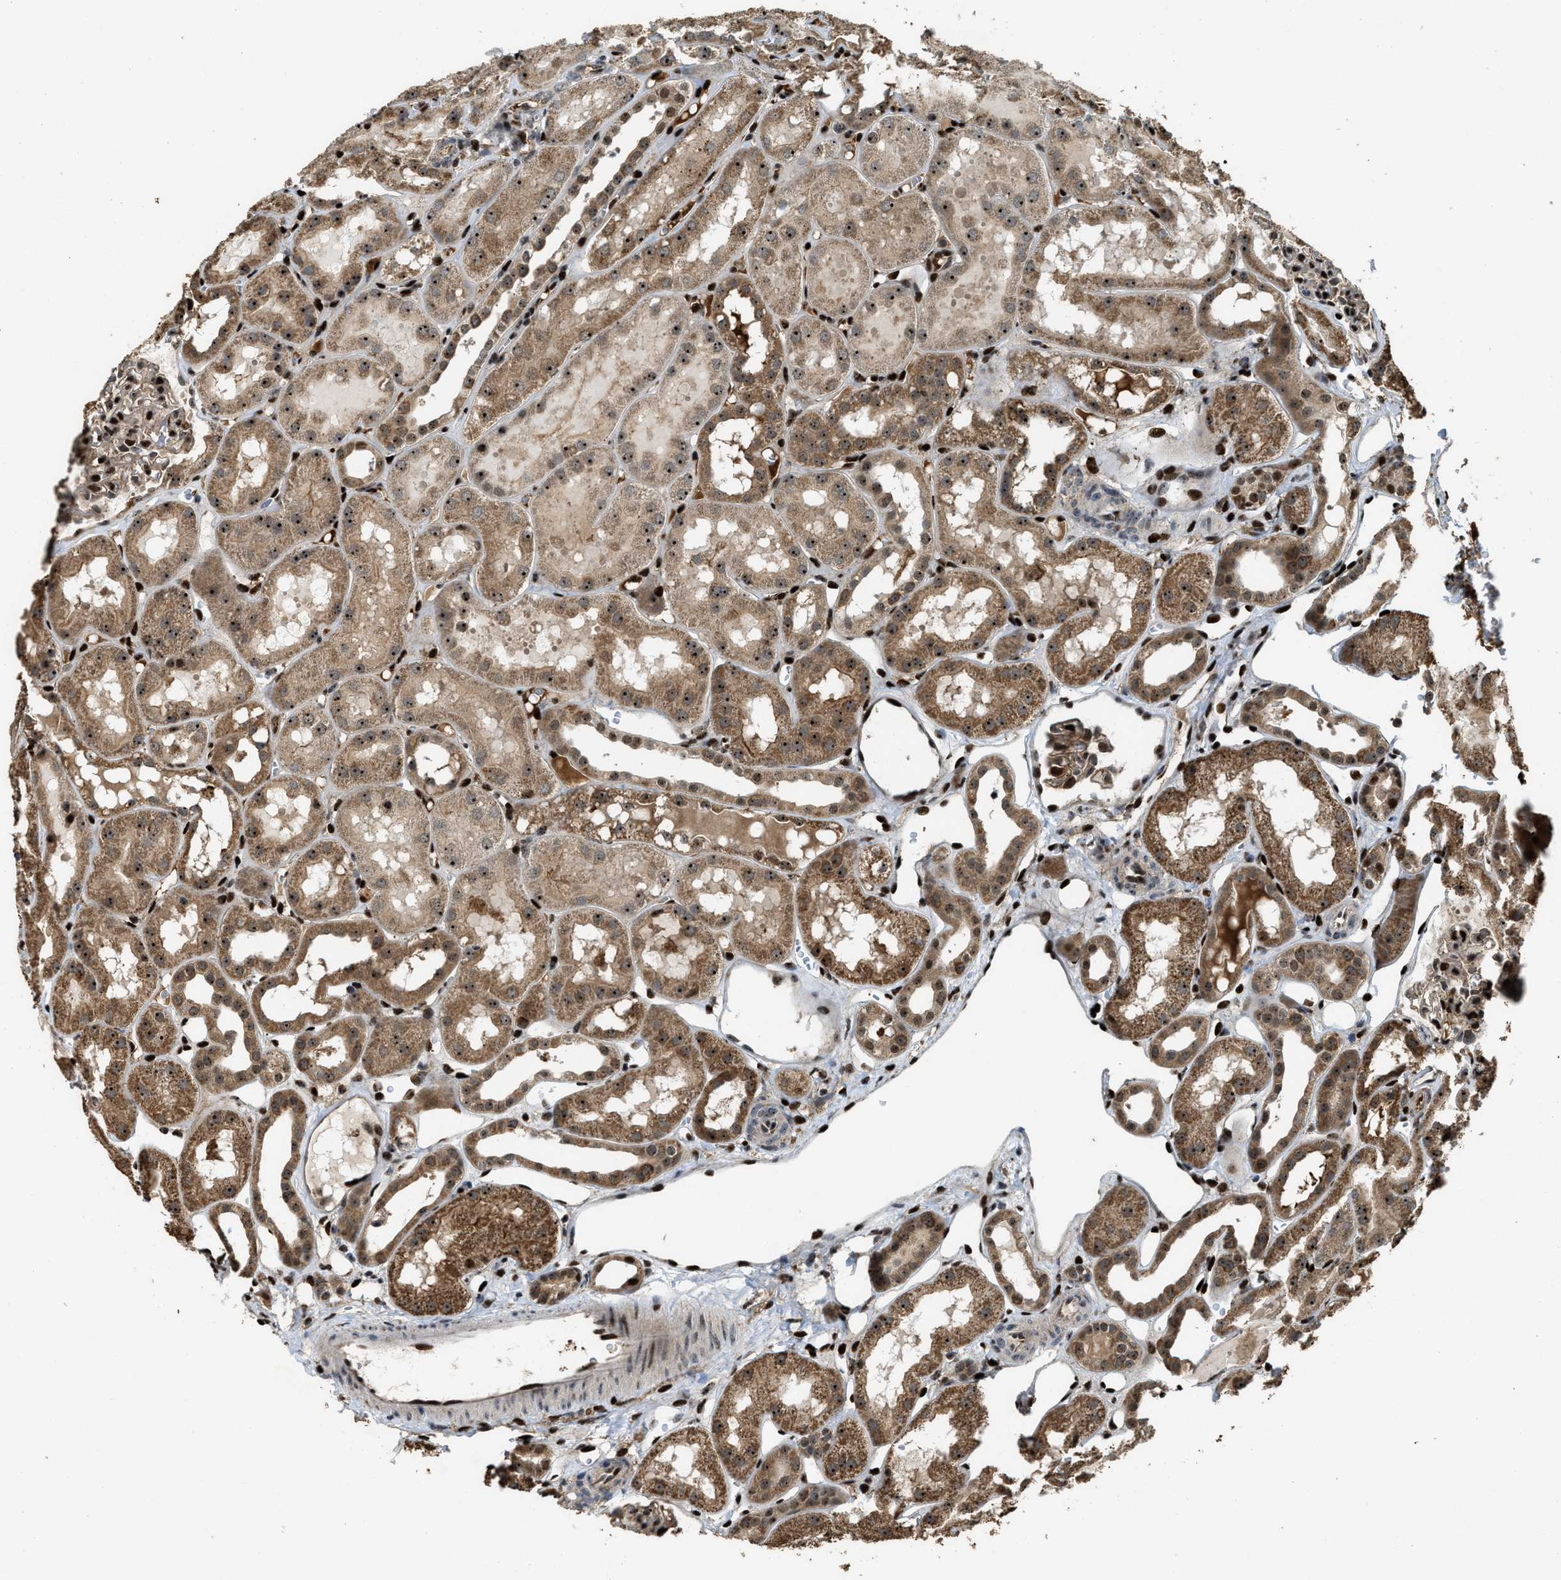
{"staining": {"intensity": "strong", "quantity": "25%-75%", "location": "cytoplasmic/membranous,nuclear"}, "tissue": "kidney", "cell_type": "Cells in glomeruli", "image_type": "normal", "snomed": [{"axis": "morphology", "description": "Normal tissue, NOS"}, {"axis": "topography", "description": "Kidney"}, {"axis": "topography", "description": "Urinary bladder"}], "caption": "A photomicrograph of human kidney stained for a protein reveals strong cytoplasmic/membranous,nuclear brown staining in cells in glomeruli.", "gene": "ZNF687", "patient": {"sex": "male", "age": 16}}